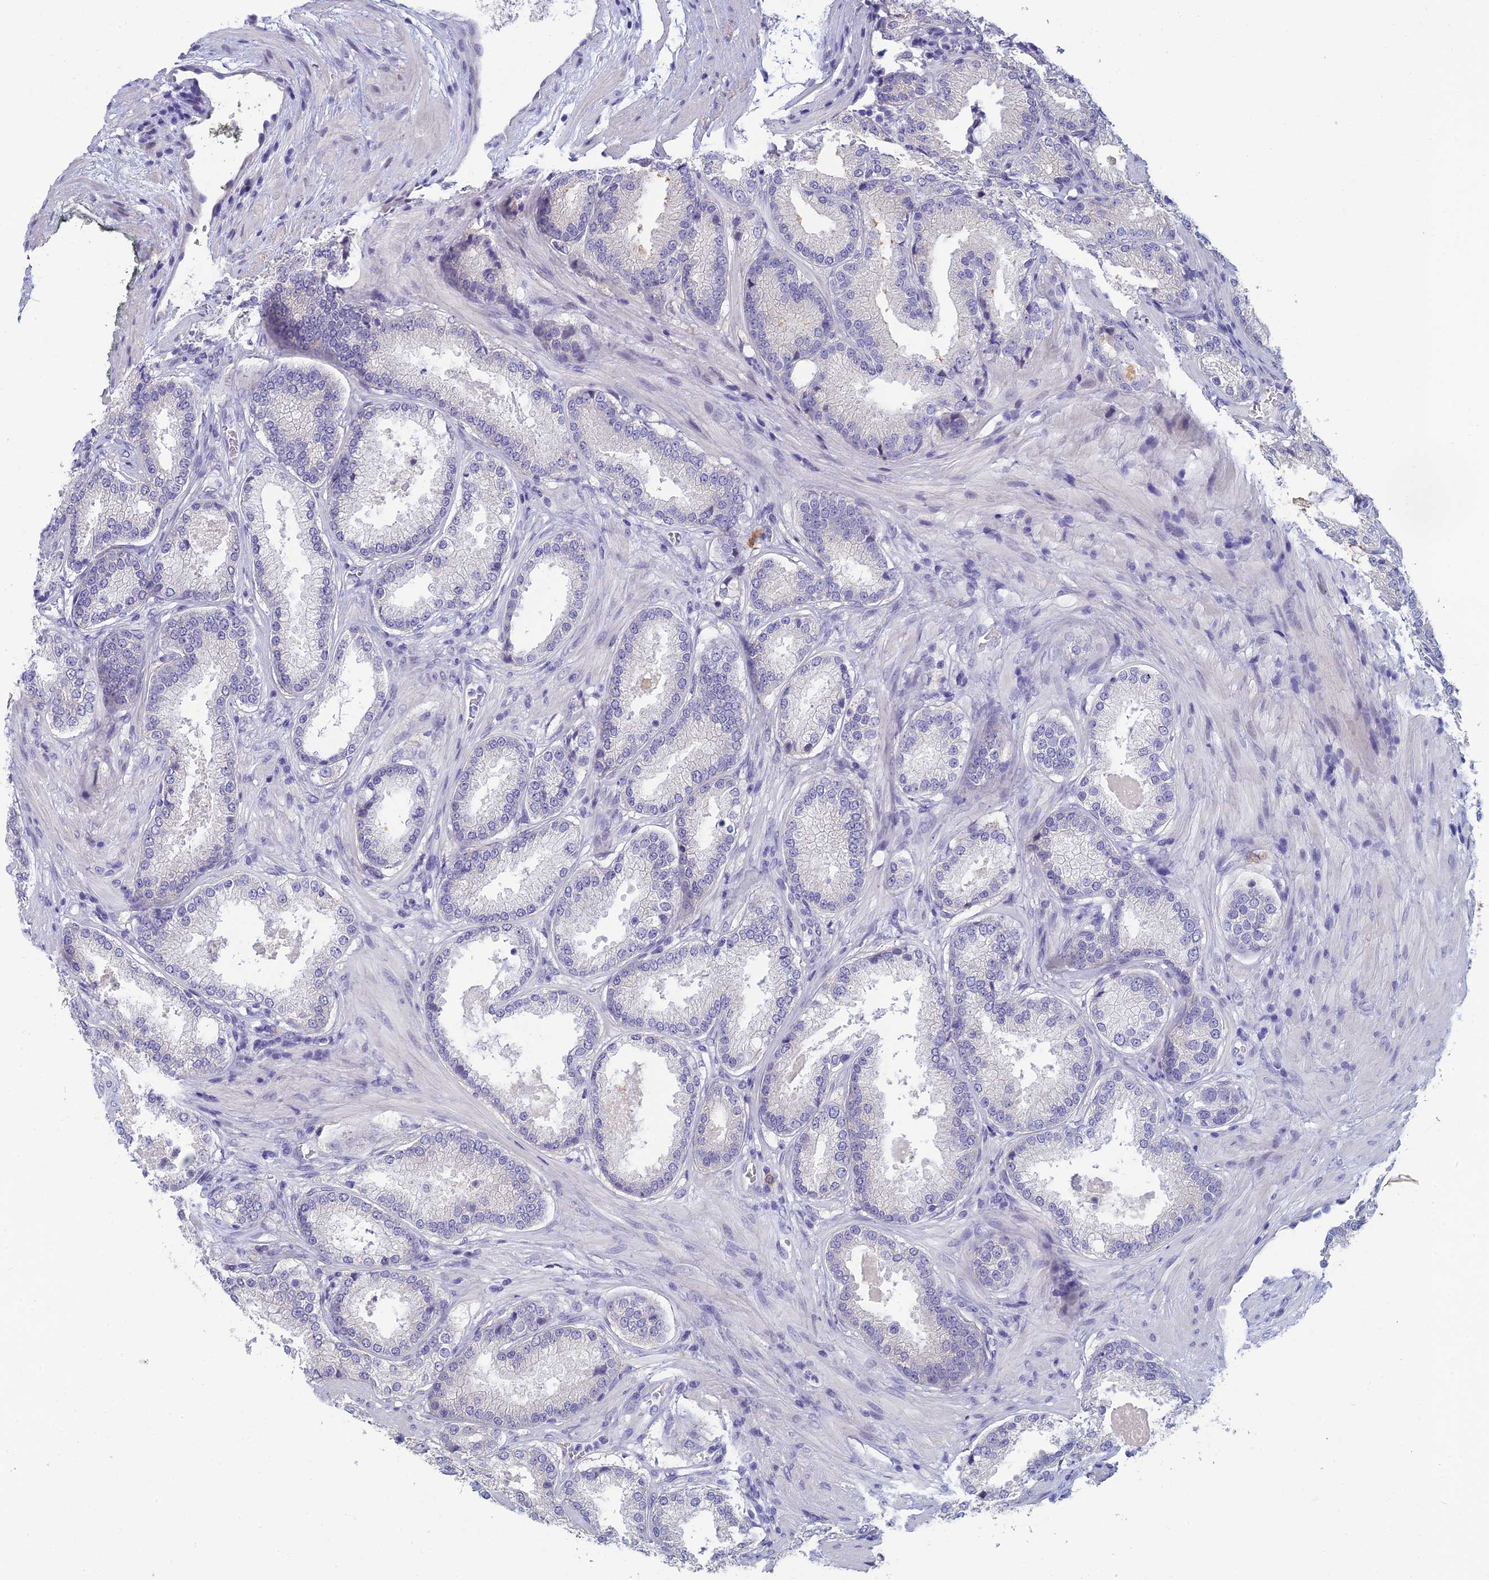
{"staining": {"intensity": "negative", "quantity": "none", "location": "none"}, "tissue": "prostate cancer", "cell_type": "Tumor cells", "image_type": "cancer", "snomed": [{"axis": "morphology", "description": "Adenocarcinoma, Low grade"}, {"axis": "topography", "description": "Prostate"}], "caption": "IHC of human prostate low-grade adenocarcinoma exhibits no staining in tumor cells.", "gene": "NEURL1", "patient": {"sex": "male", "age": 59}}